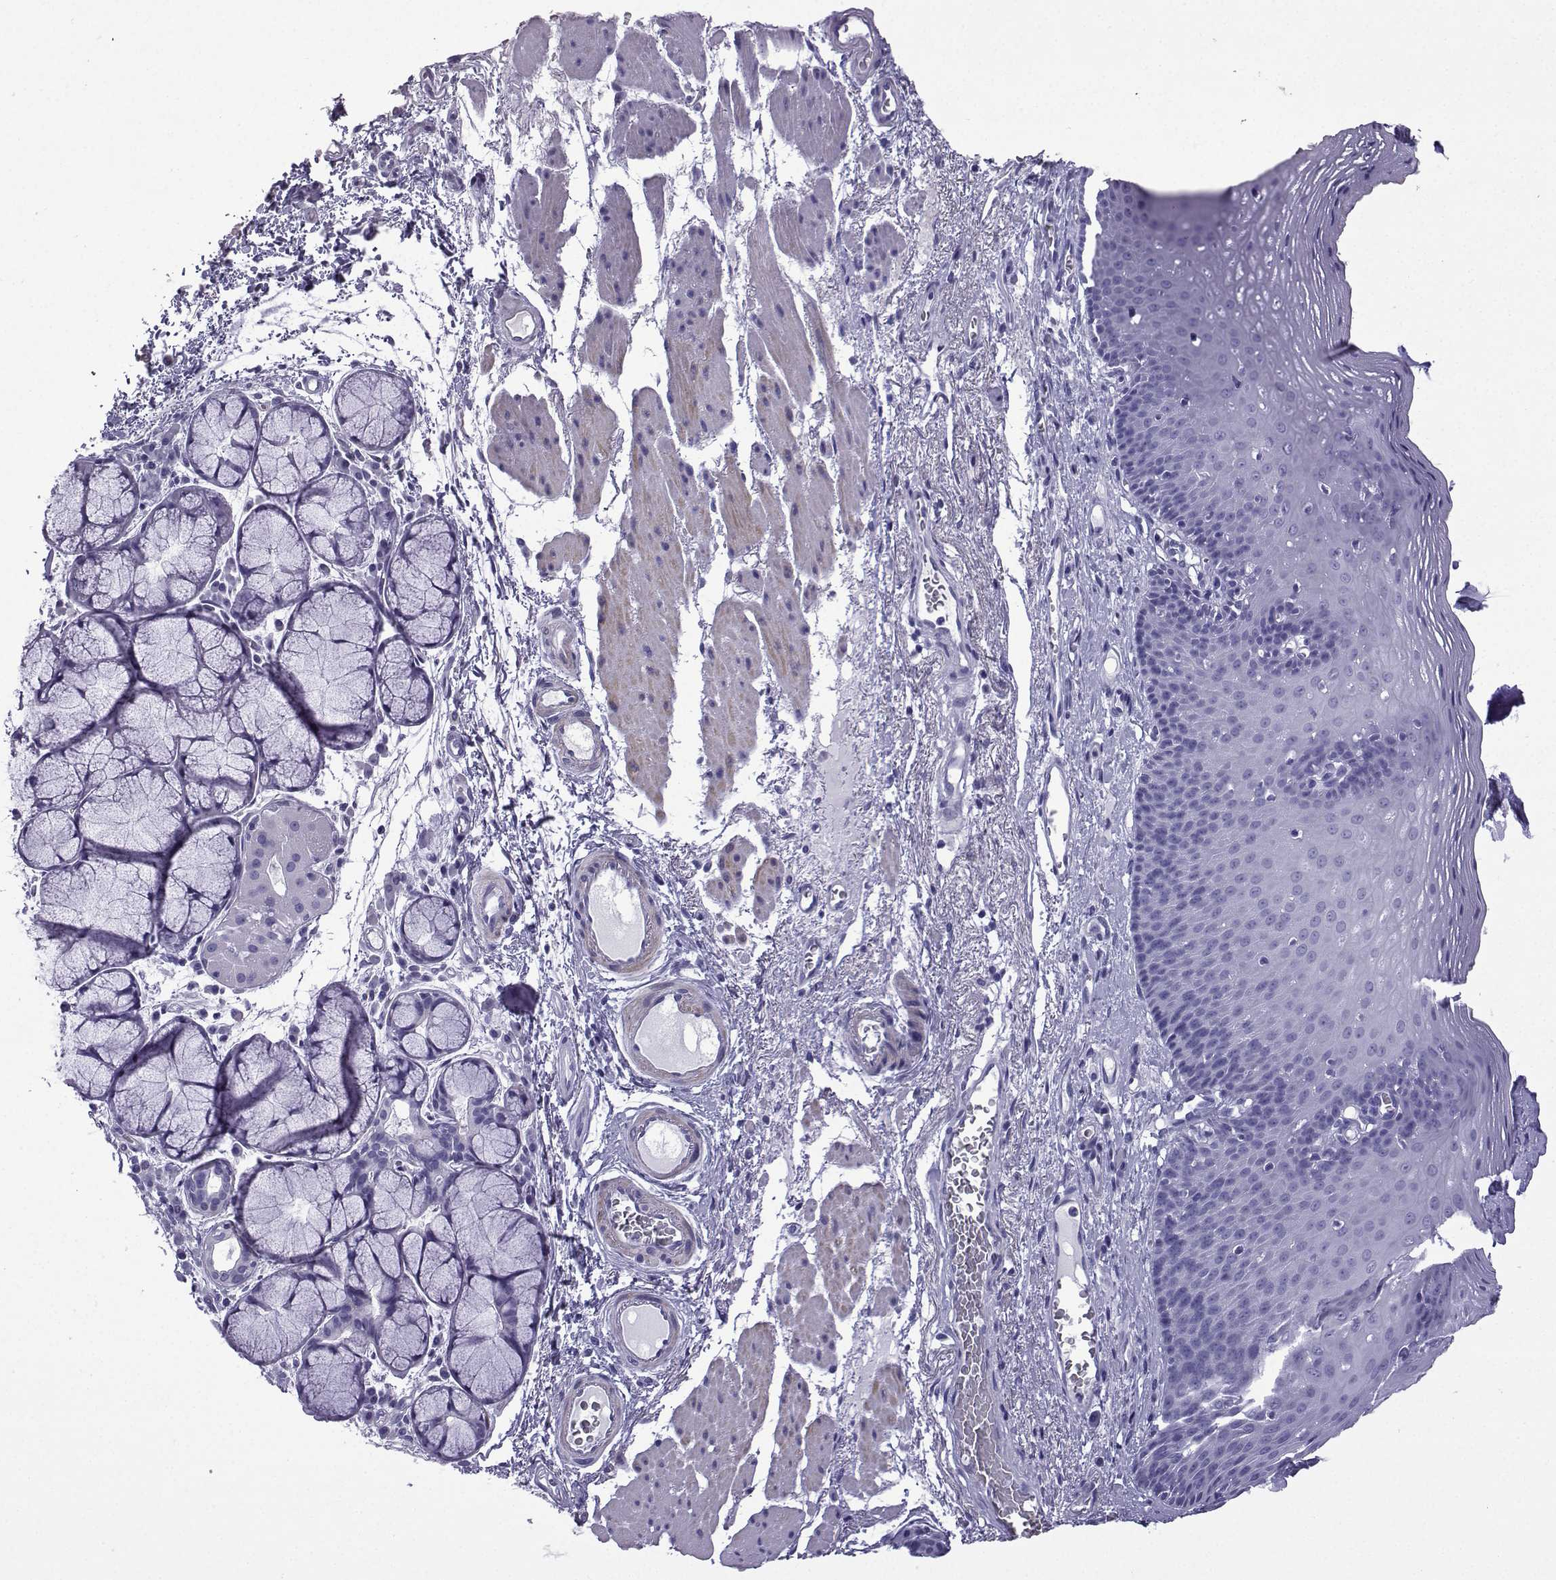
{"staining": {"intensity": "negative", "quantity": "none", "location": "none"}, "tissue": "esophagus", "cell_type": "Squamous epithelial cells", "image_type": "normal", "snomed": [{"axis": "morphology", "description": "Normal tissue, NOS"}, {"axis": "topography", "description": "Esophagus"}], "caption": "IHC of benign esophagus displays no expression in squamous epithelial cells. (Brightfield microscopy of DAB IHC at high magnification).", "gene": "KCNF1", "patient": {"sex": "male", "age": 76}}